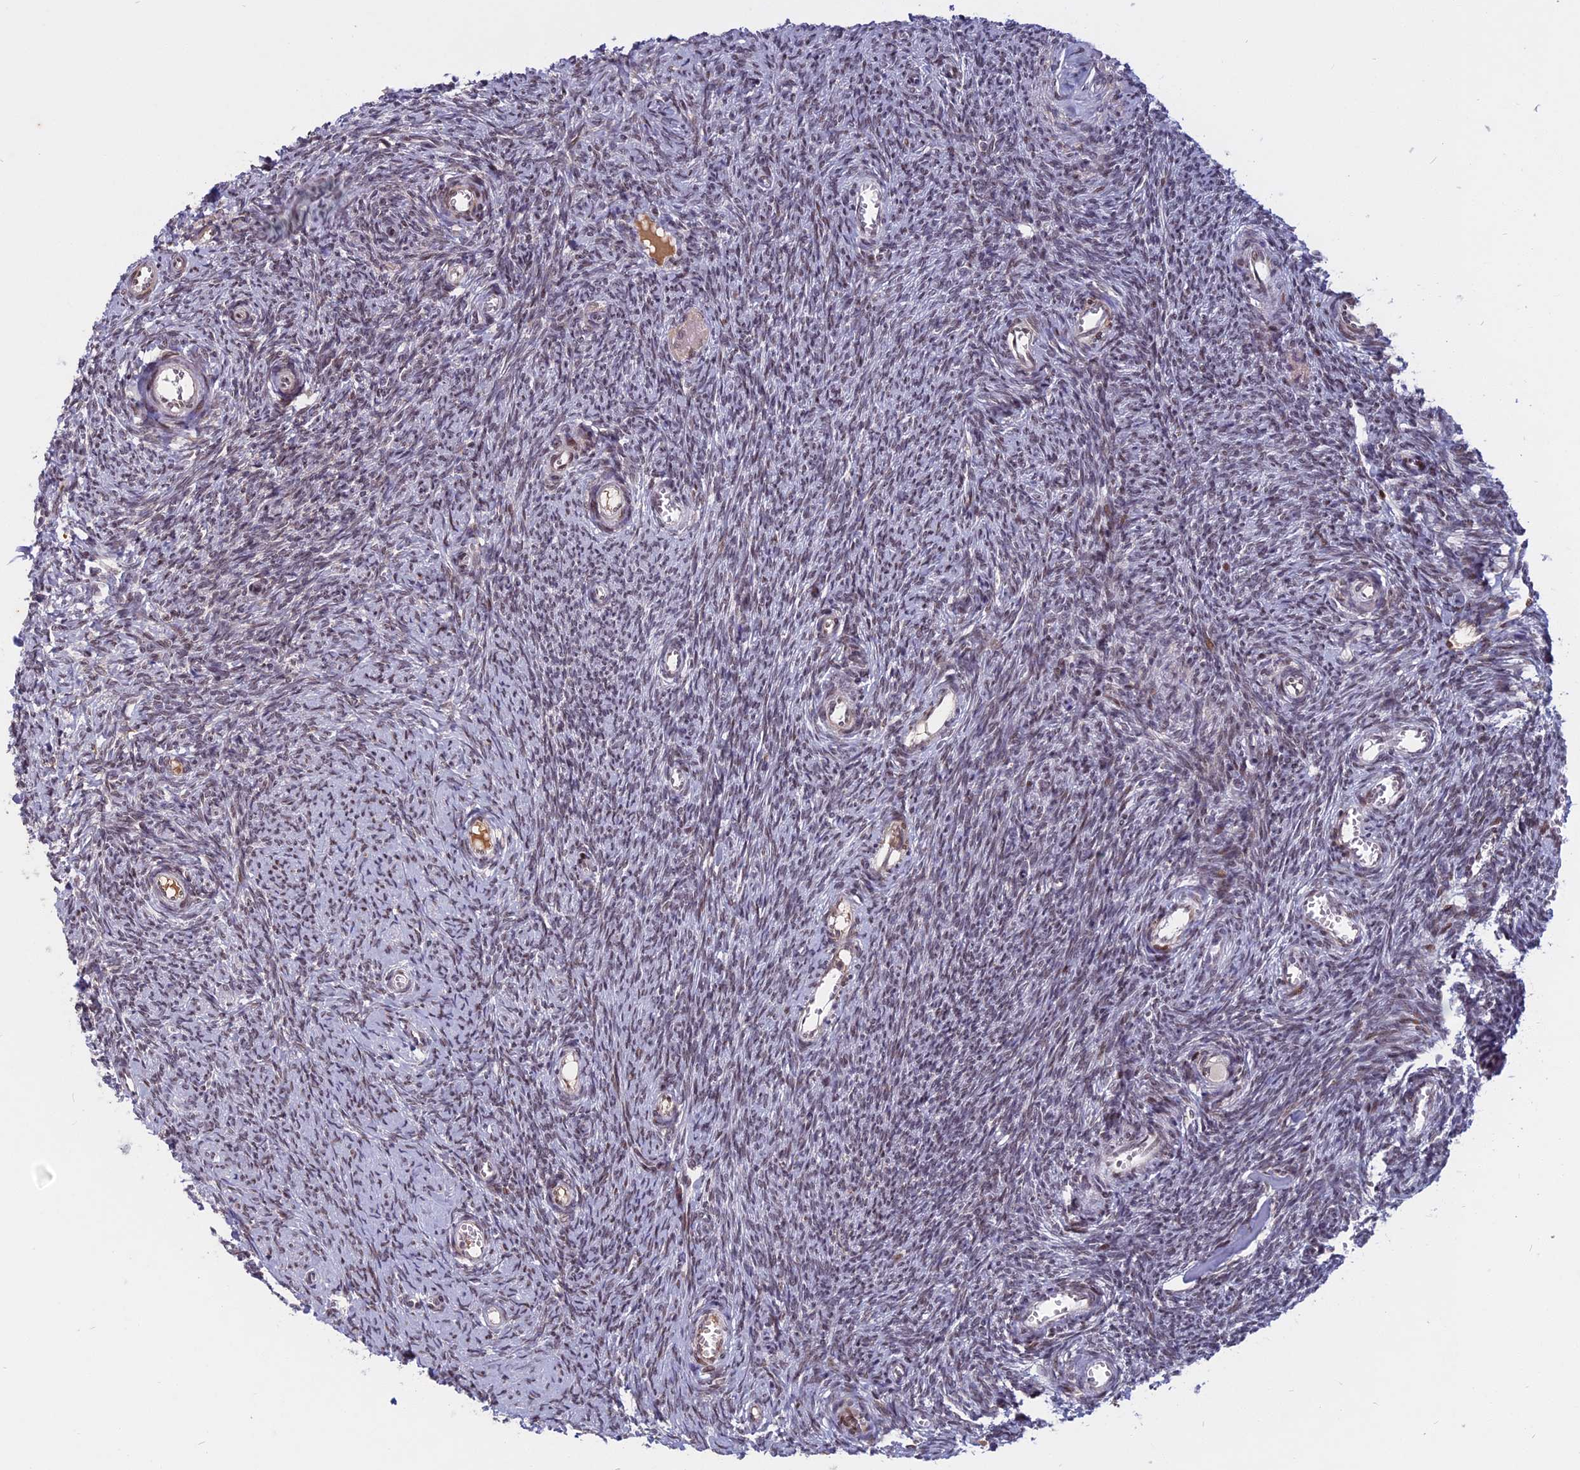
{"staining": {"intensity": "moderate", "quantity": "<25%", "location": "nuclear"}, "tissue": "ovary", "cell_type": "Follicle cells", "image_type": "normal", "snomed": [{"axis": "morphology", "description": "Normal tissue, NOS"}, {"axis": "topography", "description": "Ovary"}], "caption": "DAB (3,3'-diaminobenzidine) immunohistochemical staining of benign ovary reveals moderate nuclear protein staining in approximately <25% of follicle cells.", "gene": "CDC7", "patient": {"sex": "female", "age": 44}}